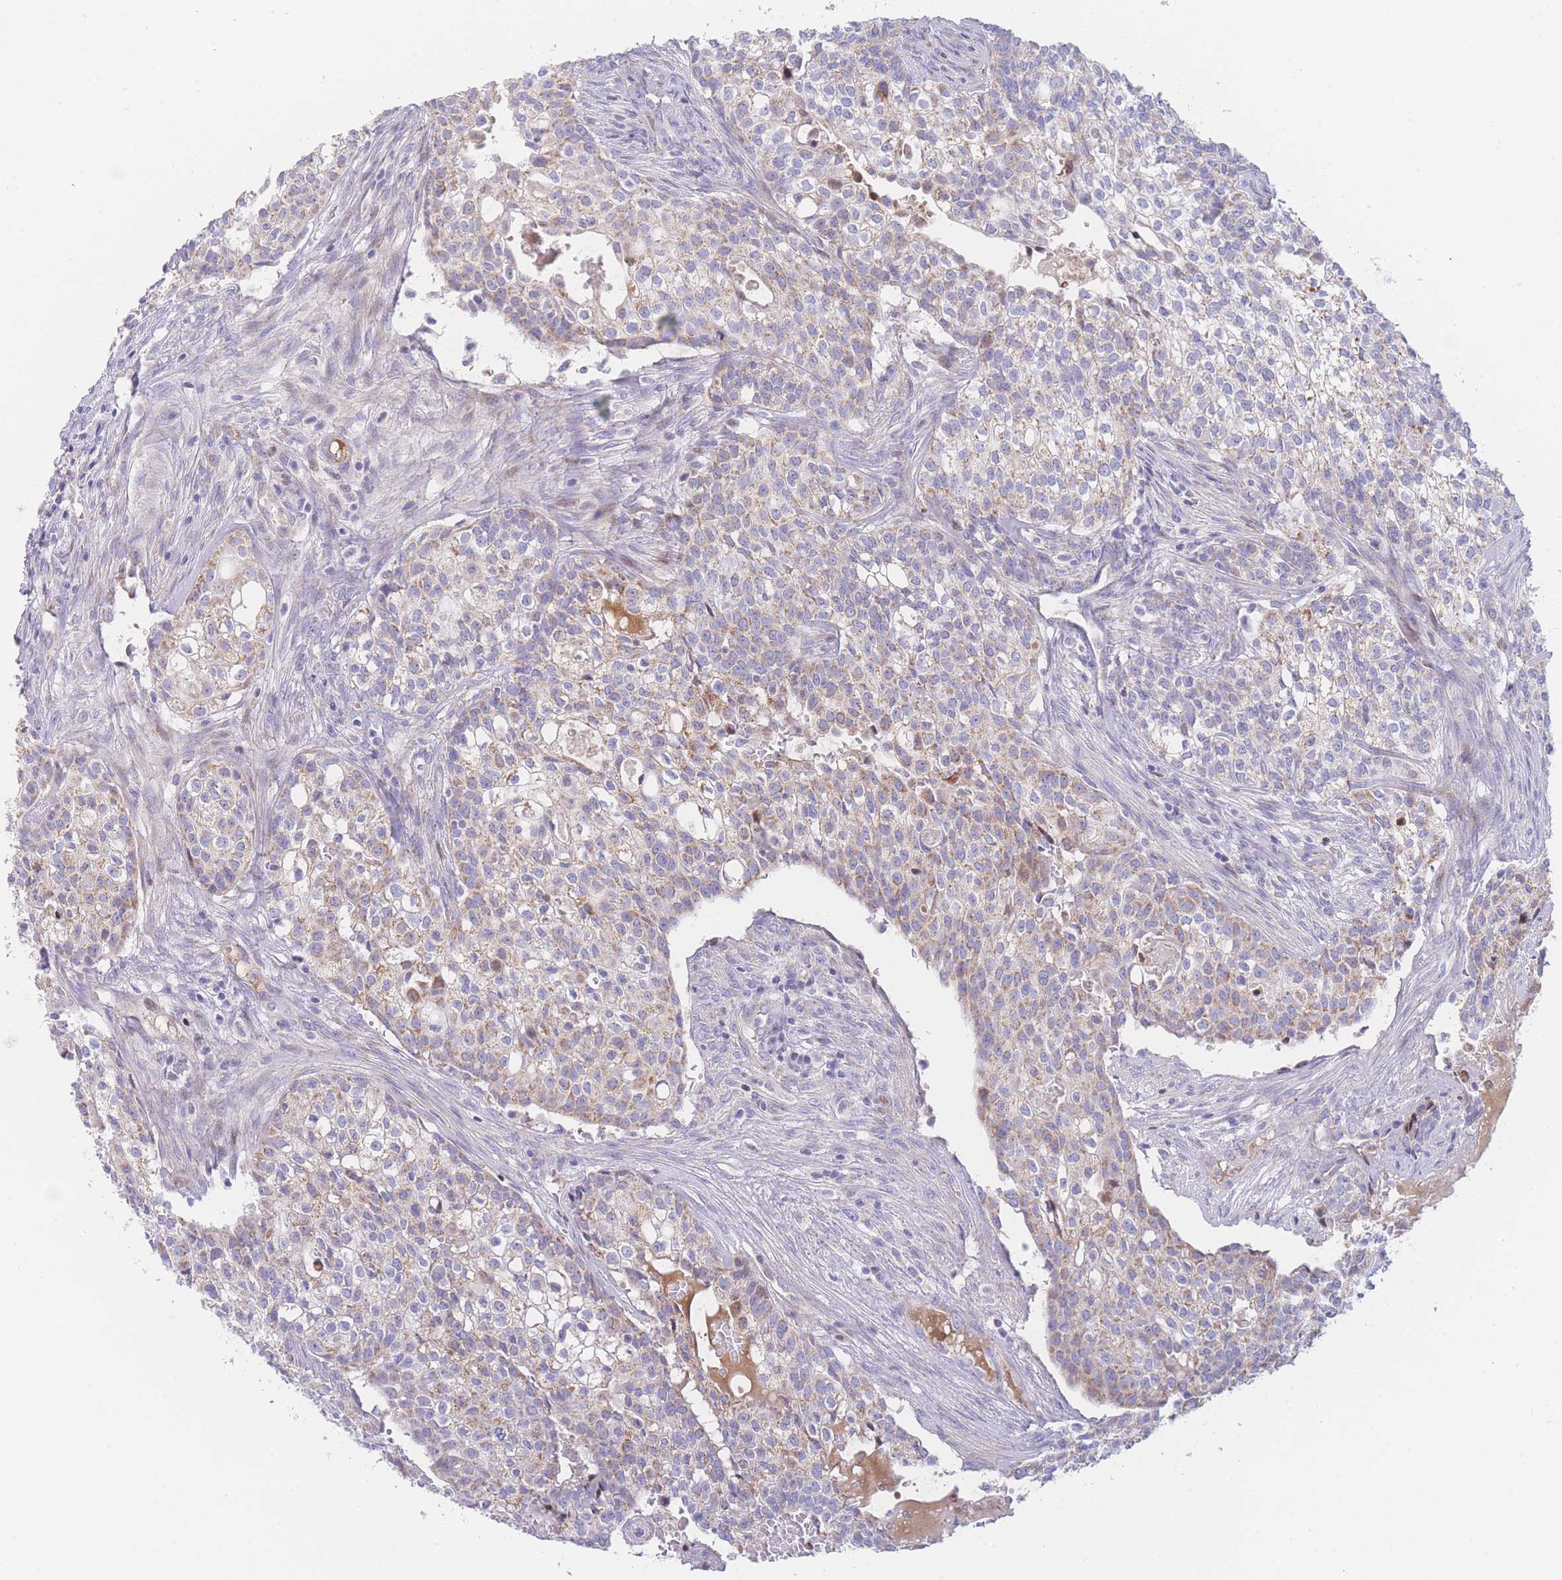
{"staining": {"intensity": "weak", "quantity": "<25%", "location": "cytoplasmic/membranous"}, "tissue": "head and neck cancer", "cell_type": "Tumor cells", "image_type": "cancer", "snomed": [{"axis": "morphology", "description": "Adenocarcinoma, NOS"}, {"axis": "topography", "description": "Head-Neck"}], "caption": "A micrograph of human head and neck cancer is negative for staining in tumor cells. Nuclei are stained in blue.", "gene": "GPAM", "patient": {"sex": "male", "age": 81}}